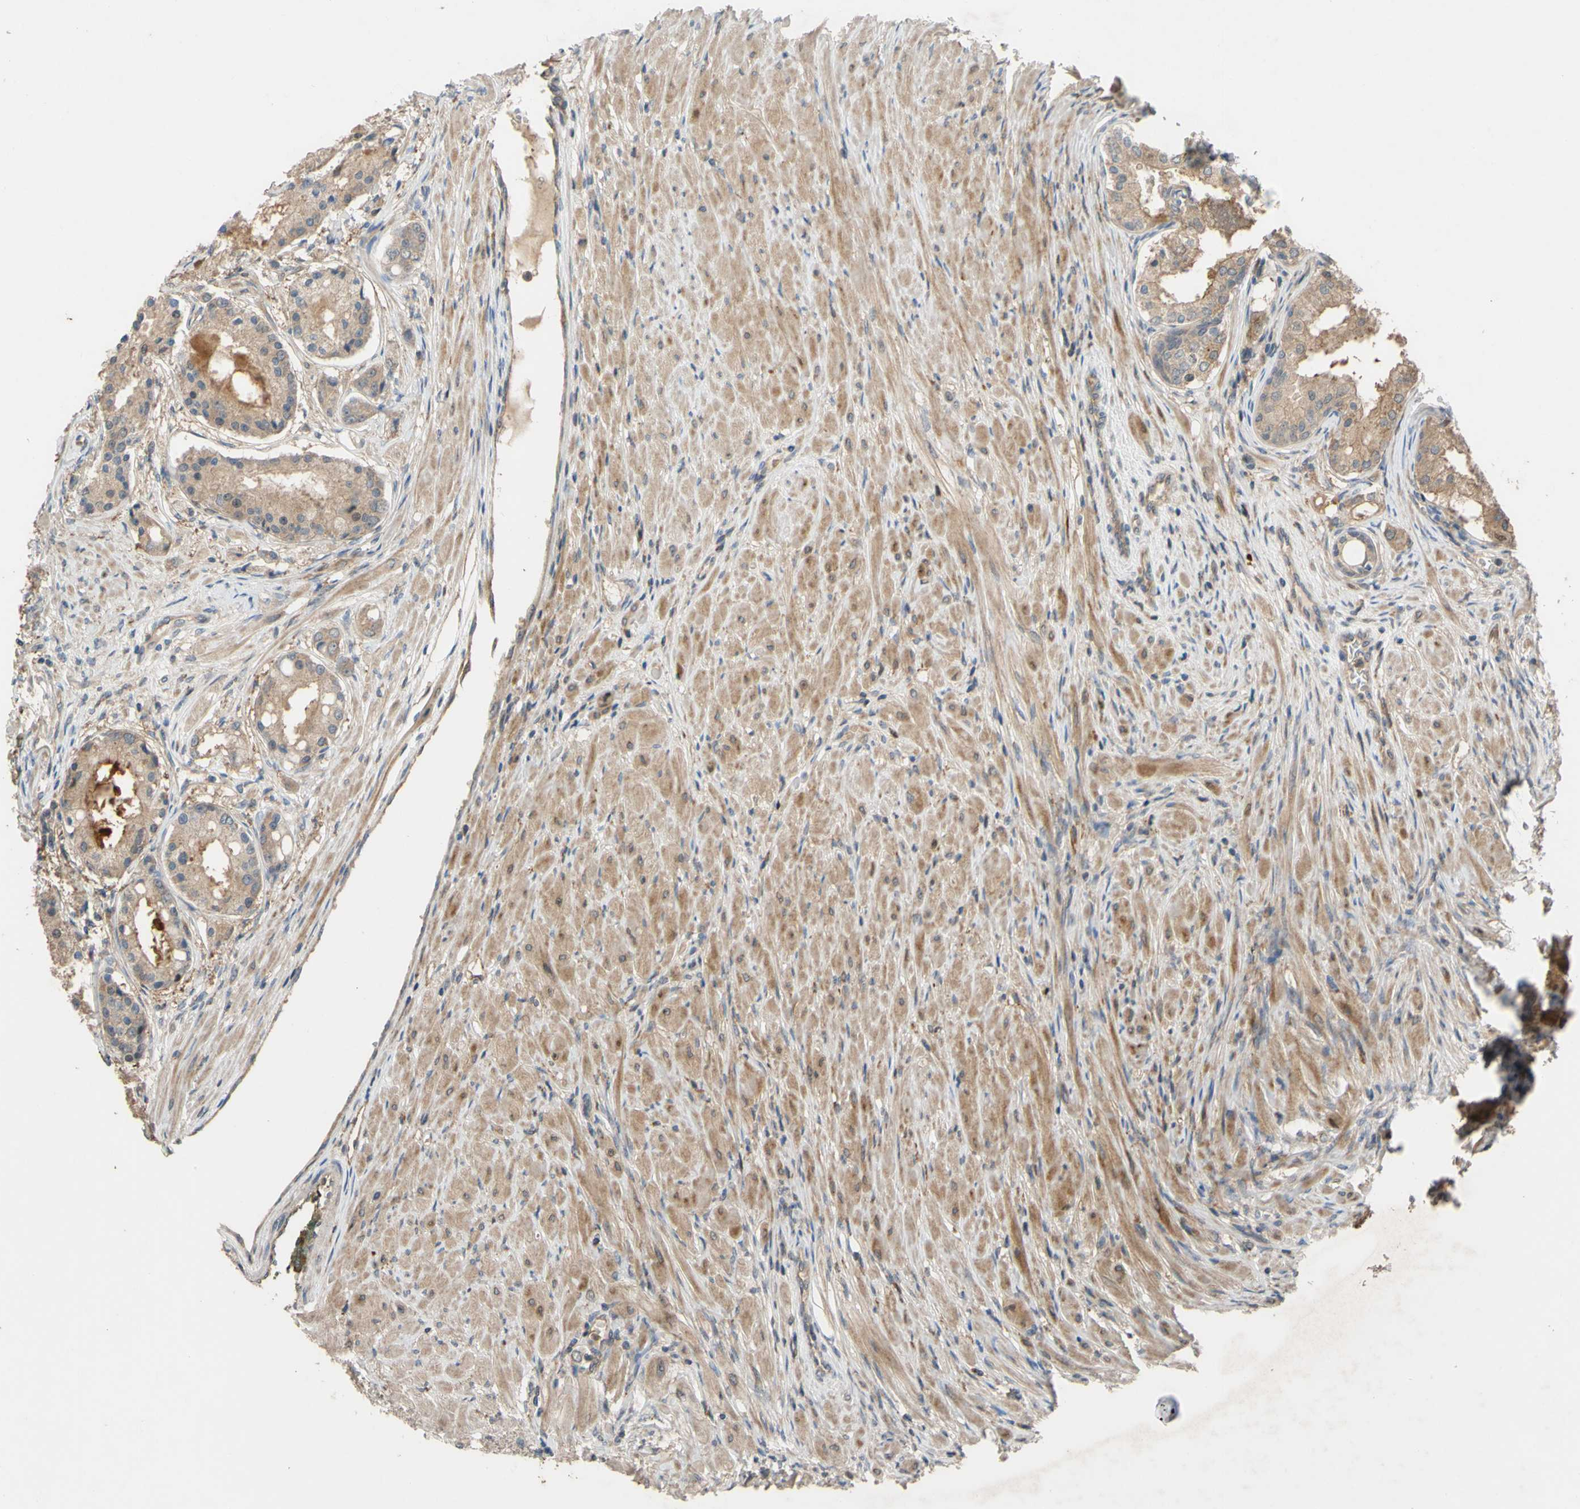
{"staining": {"intensity": "moderate", "quantity": ">75%", "location": "cytoplasmic/membranous"}, "tissue": "prostate cancer", "cell_type": "Tumor cells", "image_type": "cancer", "snomed": [{"axis": "morphology", "description": "Adenocarcinoma, High grade"}, {"axis": "topography", "description": "Prostate"}], "caption": "The immunohistochemical stain shows moderate cytoplasmic/membranous positivity in tumor cells of prostate adenocarcinoma (high-grade) tissue.", "gene": "SHROOM4", "patient": {"sex": "male", "age": 59}}